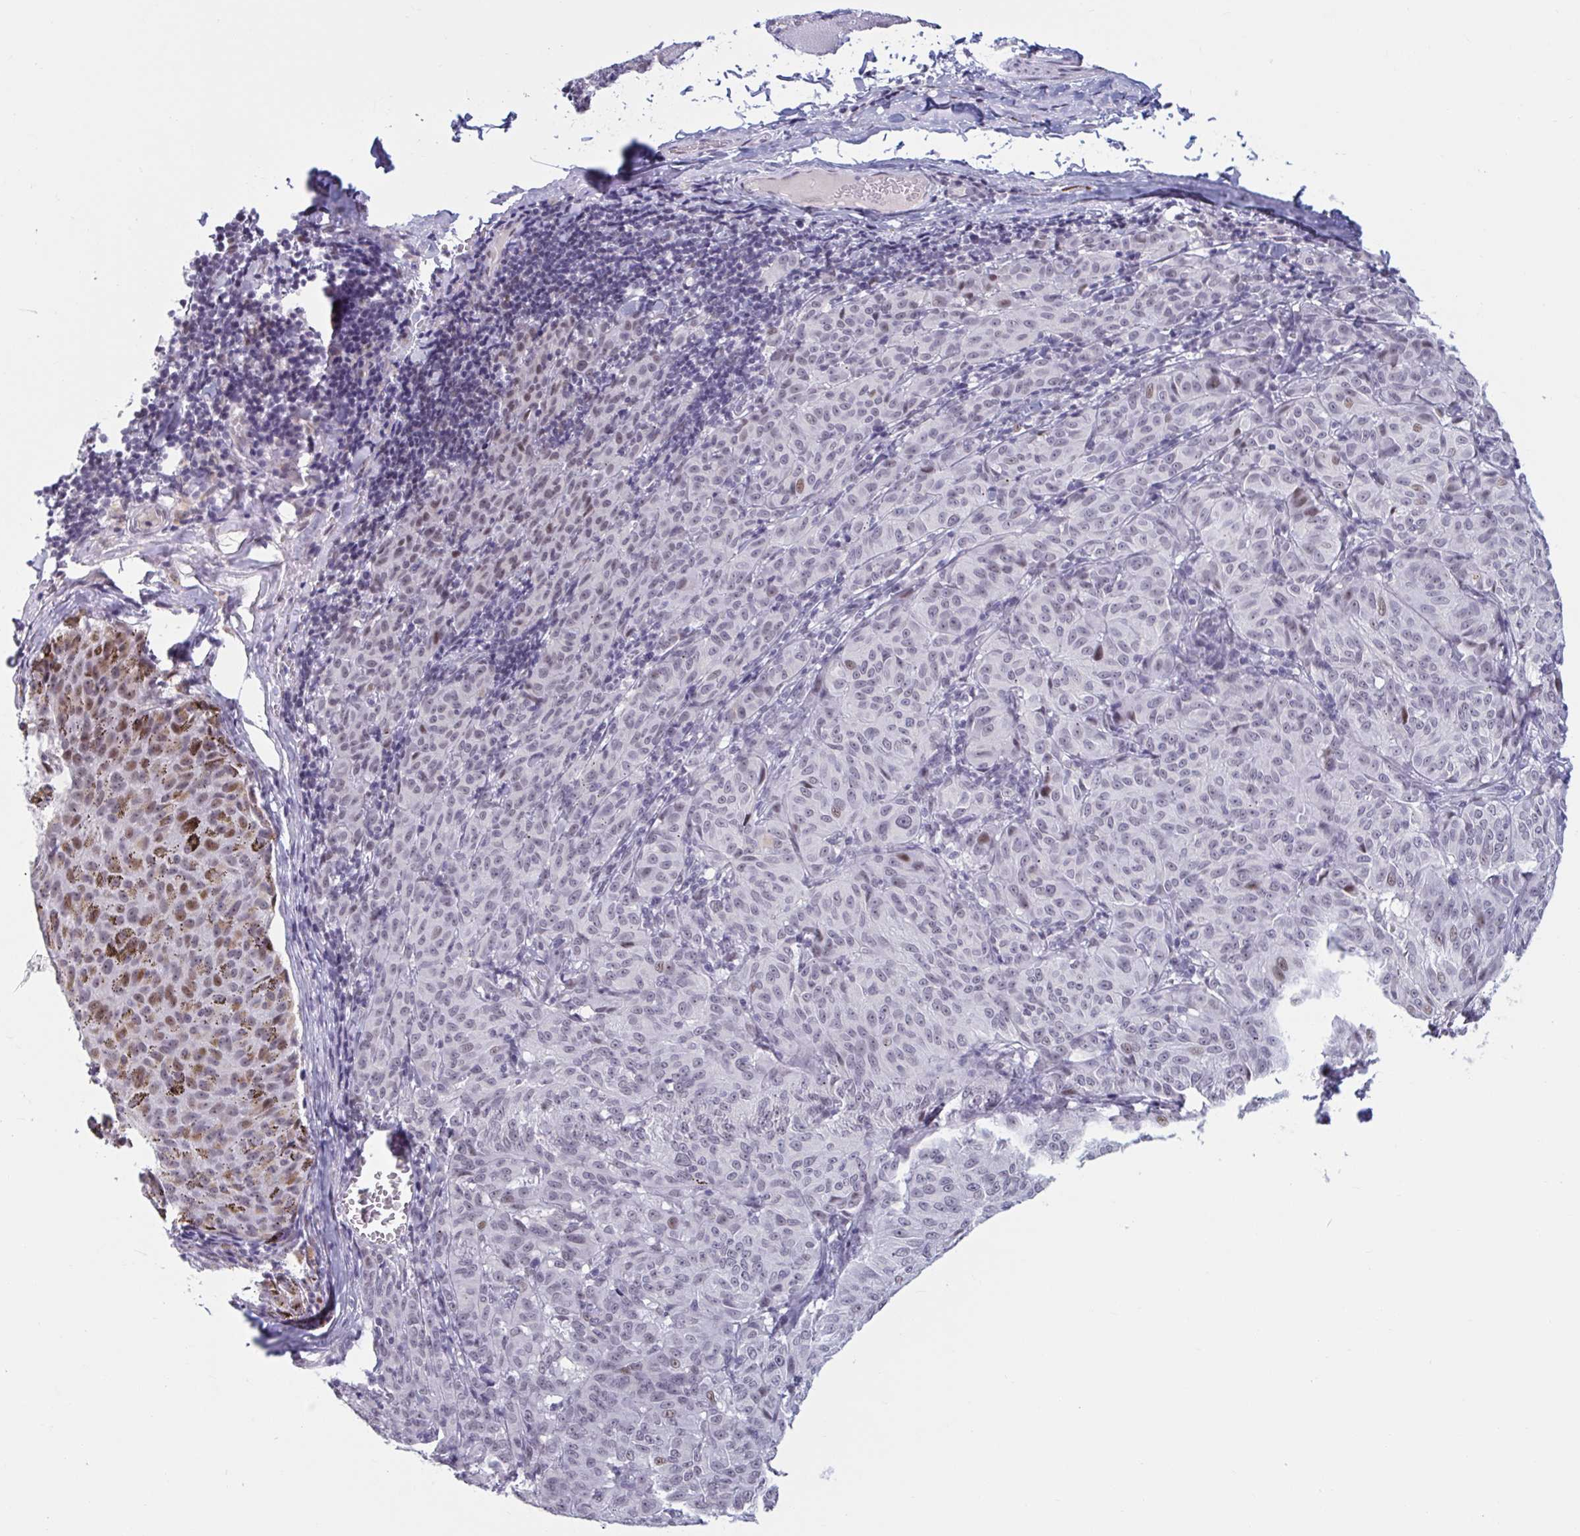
{"staining": {"intensity": "moderate", "quantity": "<25%", "location": "cytoplasmic/membranous,nuclear"}, "tissue": "melanoma", "cell_type": "Tumor cells", "image_type": "cancer", "snomed": [{"axis": "morphology", "description": "Malignant melanoma, NOS"}, {"axis": "topography", "description": "Skin"}], "caption": "Malignant melanoma stained with DAB immunohistochemistry (IHC) shows low levels of moderate cytoplasmic/membranous and nuclear expression in approximately <25% of tumor cells. (DAB (3,3'-diaminobenzidine) IHC with brightfield microscopy, high magnification).", "gene": "HSD17B6", "patient": {"sex": "female", "age": 72}}